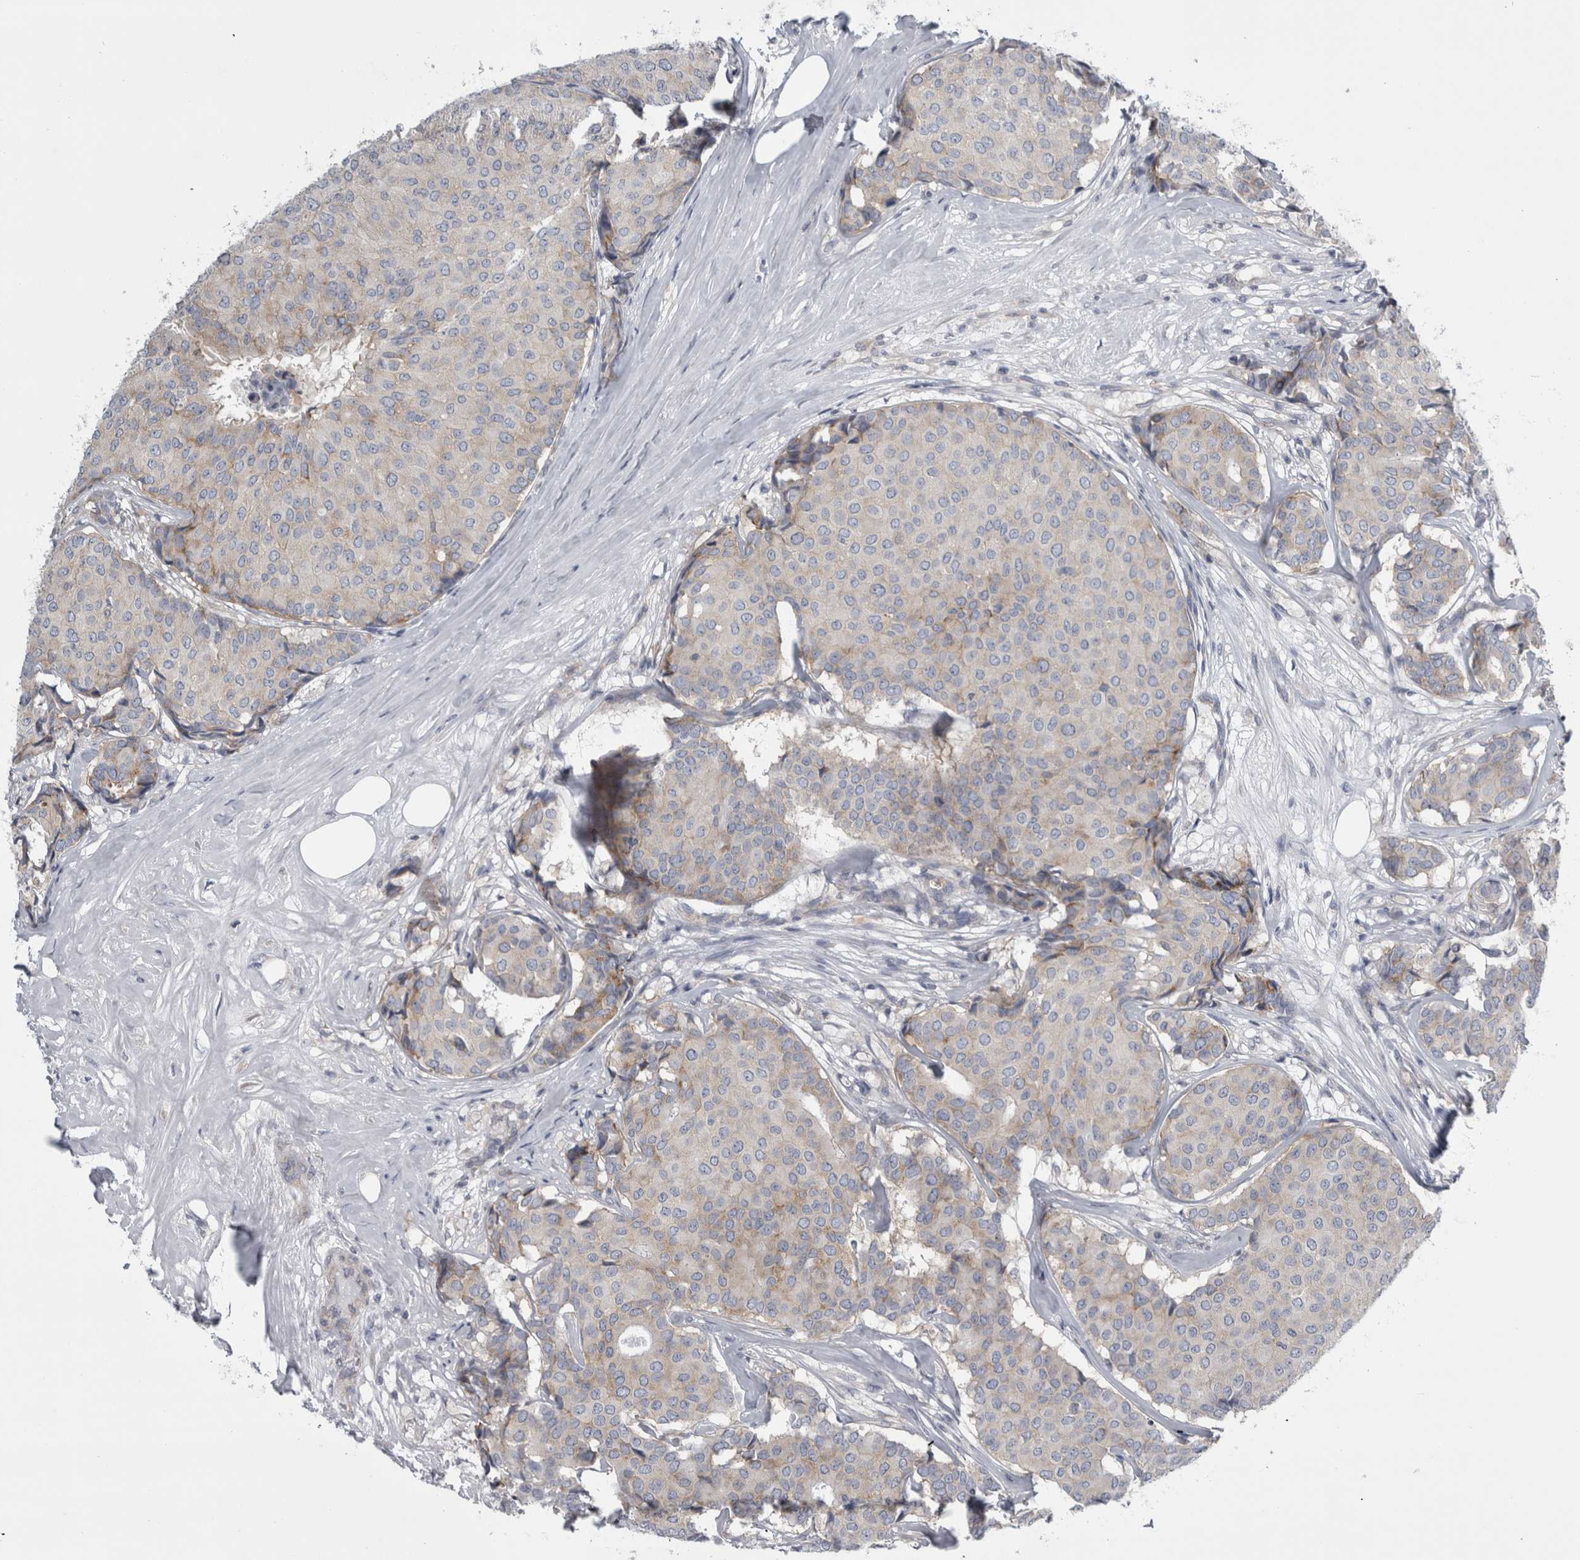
{"staining": {"intensity": "weak", "quantity": "25%-75%", "location": "cytoplasmic/membranous"}, "tissue": "breast cancer", "cell_type": "Tumor cells", "image_type": "cancer", "snomed": [{"axis": "morphology", "description": "Duct carcinoma"}, {"axis": "topography", "description": "Breast"}], "caption": "The histopathology image exhibits staining of breast cancer (invasive ductal carcinoma), revealing weak cytoplasmic/membranous protein expression (brown color) within tumor cells.", "gene": "PRRC2C", "patient": {"sex": "female", "age": 75}}